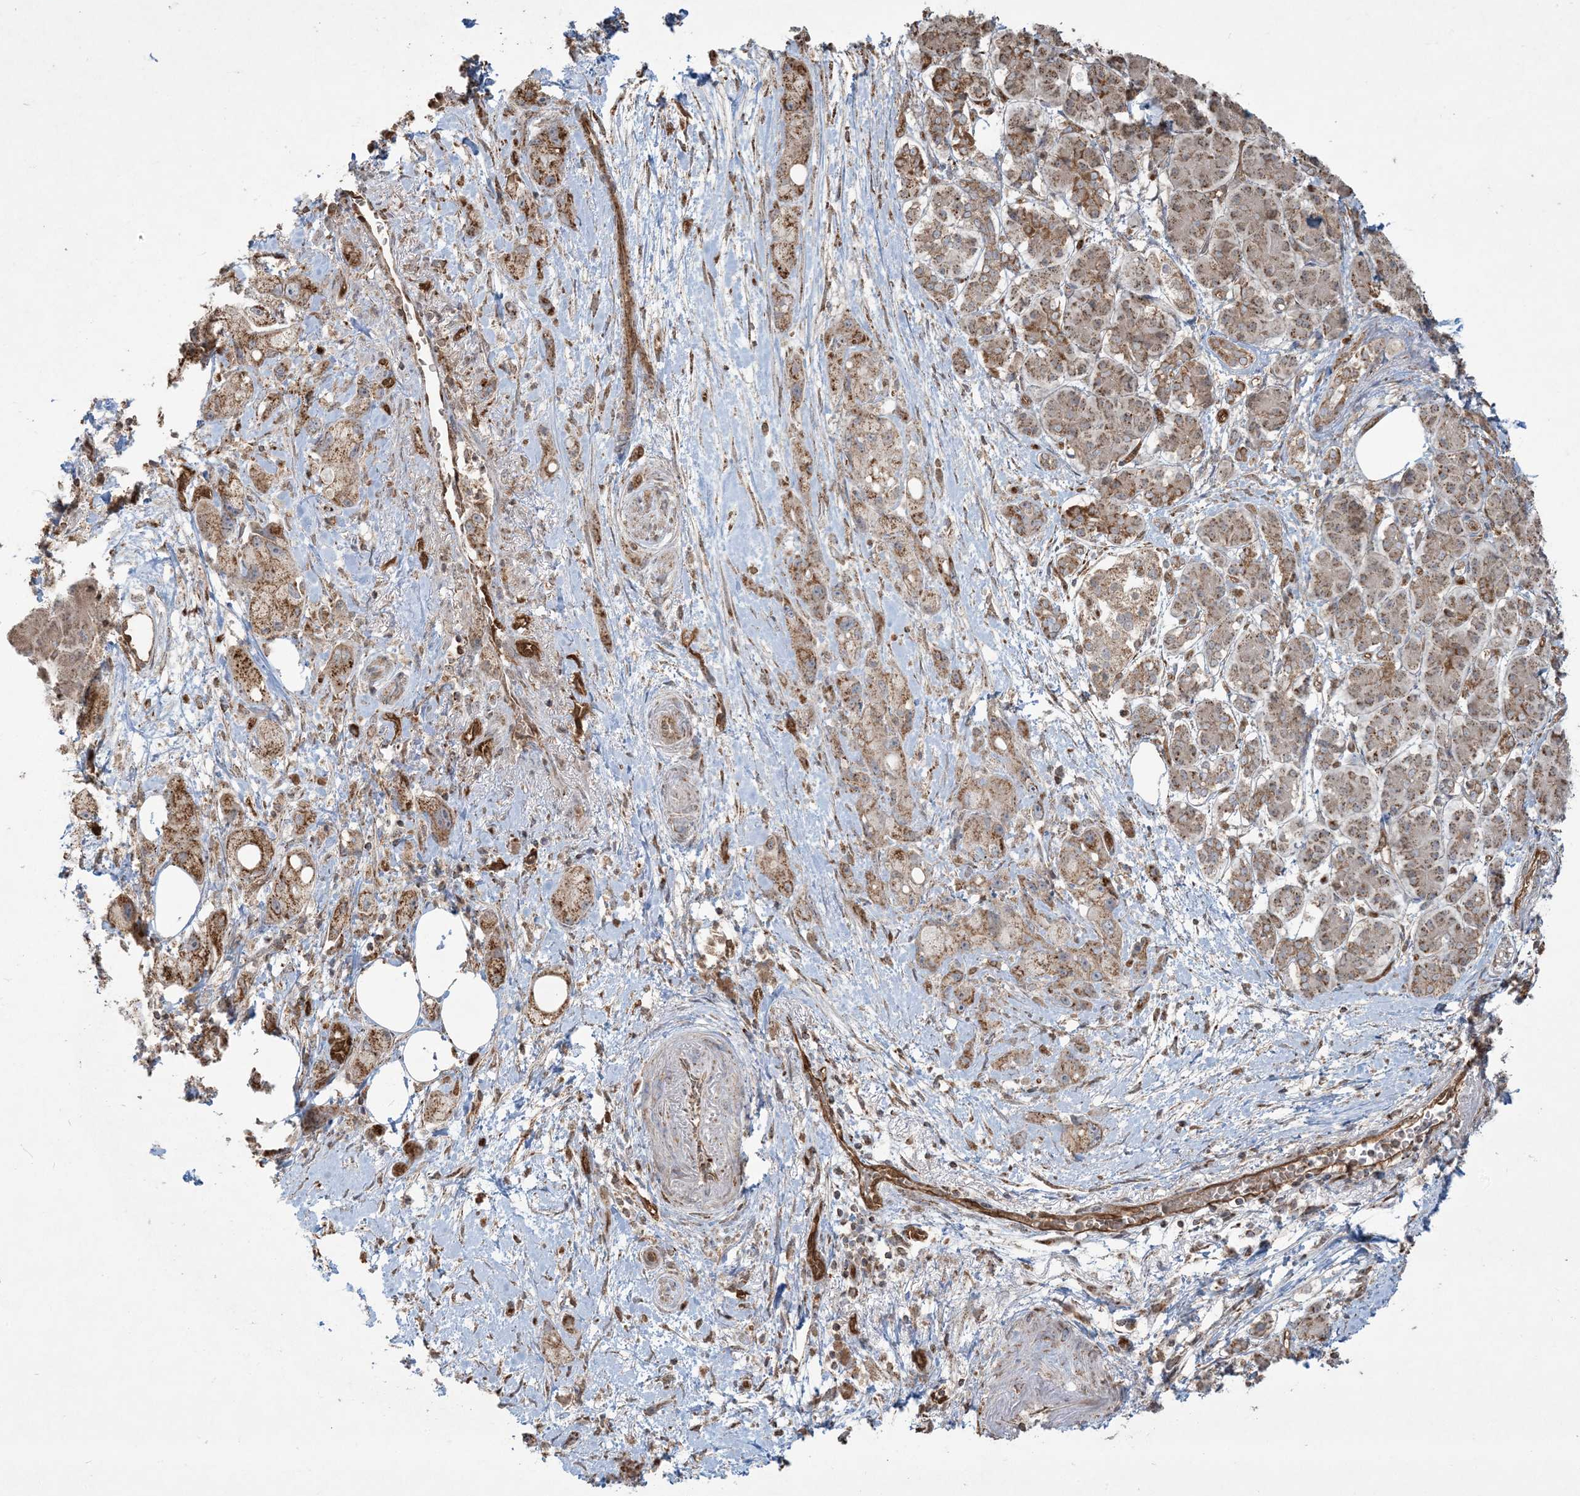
{"staining": {"intensity": "moderate", "quantity": ">75%", "location": "cytoplasmic/membranous"}, "tissue": "pancreatic cancer", "cell_type": "Tumor cells", "image_type": "cancer", "snomed": [{"axis": "morphology", "description": "Normal tissue, NOS"}, {"axis": "morphology", "description": "Adenocarcinoma, NOS"}, {"axis": "topography", "description": "Pancreas"}], "caption": "A brown stain highlights moderate cytoplasmic/membranous staining of a protein in human pancreatic cancer (adenocarcinoma) tumor cells. The staining was performed using DAB, with brown indicating positive protein expression. Nuclei are stained blue with hematoxylin.", "gene": "PPM1F", "patient": {"sex": "female", "age": 68}}